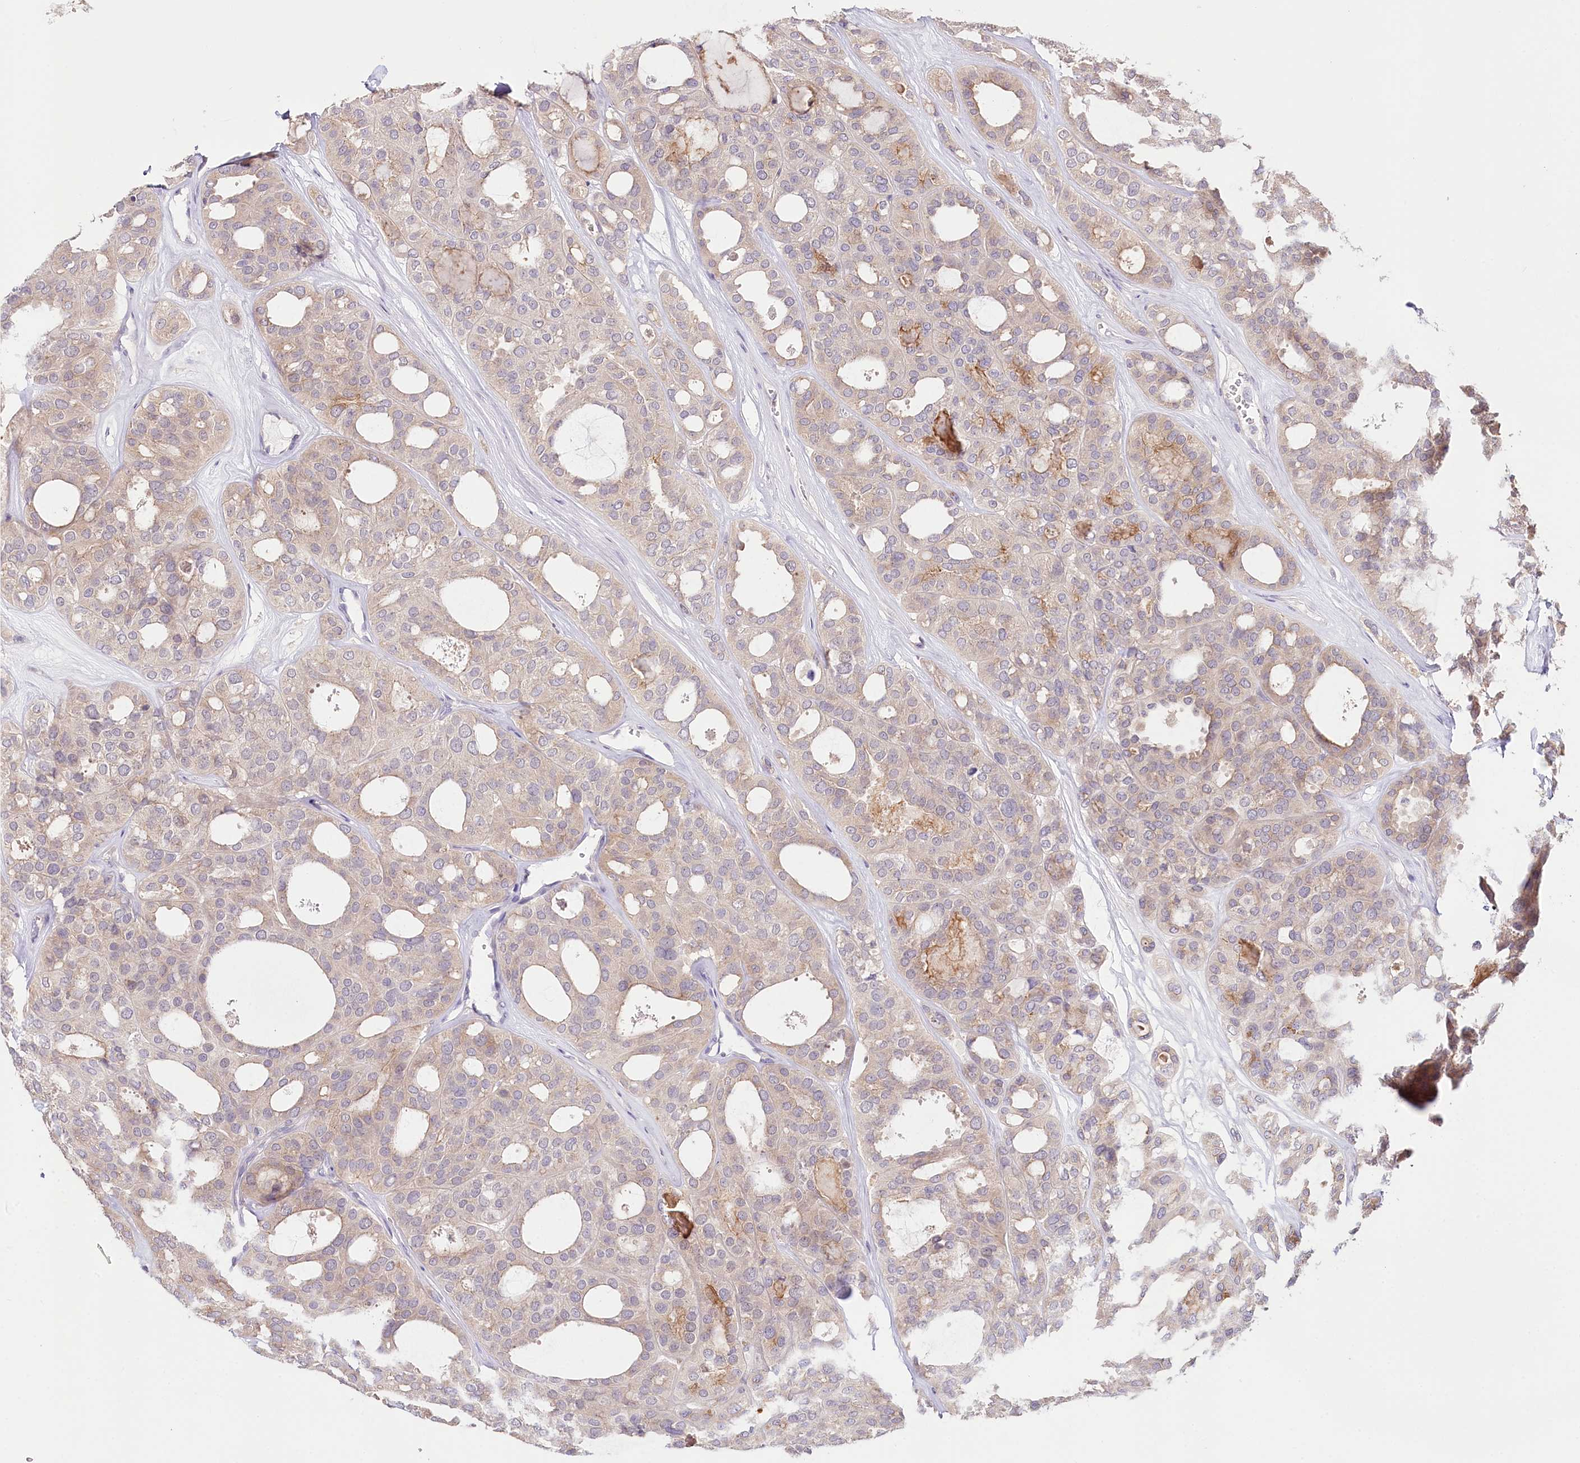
{"staining": {"intensity": "weak", "quantity": "<25%", "location": "cytoplasmic/membranous"}, "tissue": "thyroid cancer", "cell_type": "Tumor cells", "image_type": "cancer", "snomed": [{"axis": "morphology", "description": "Follicular adenoma carcinoma, NOS"}, {"axis": "topography", "description": "Thyroid gland"}], "caption": "Tumor cells show no significant protein staining in follicular adenoma carcinoma (thyroid). (IHC, brightfield microscopy, high magnification).", "gene": "DAPK1", "patient": {"sex": "male", "age": 75}}